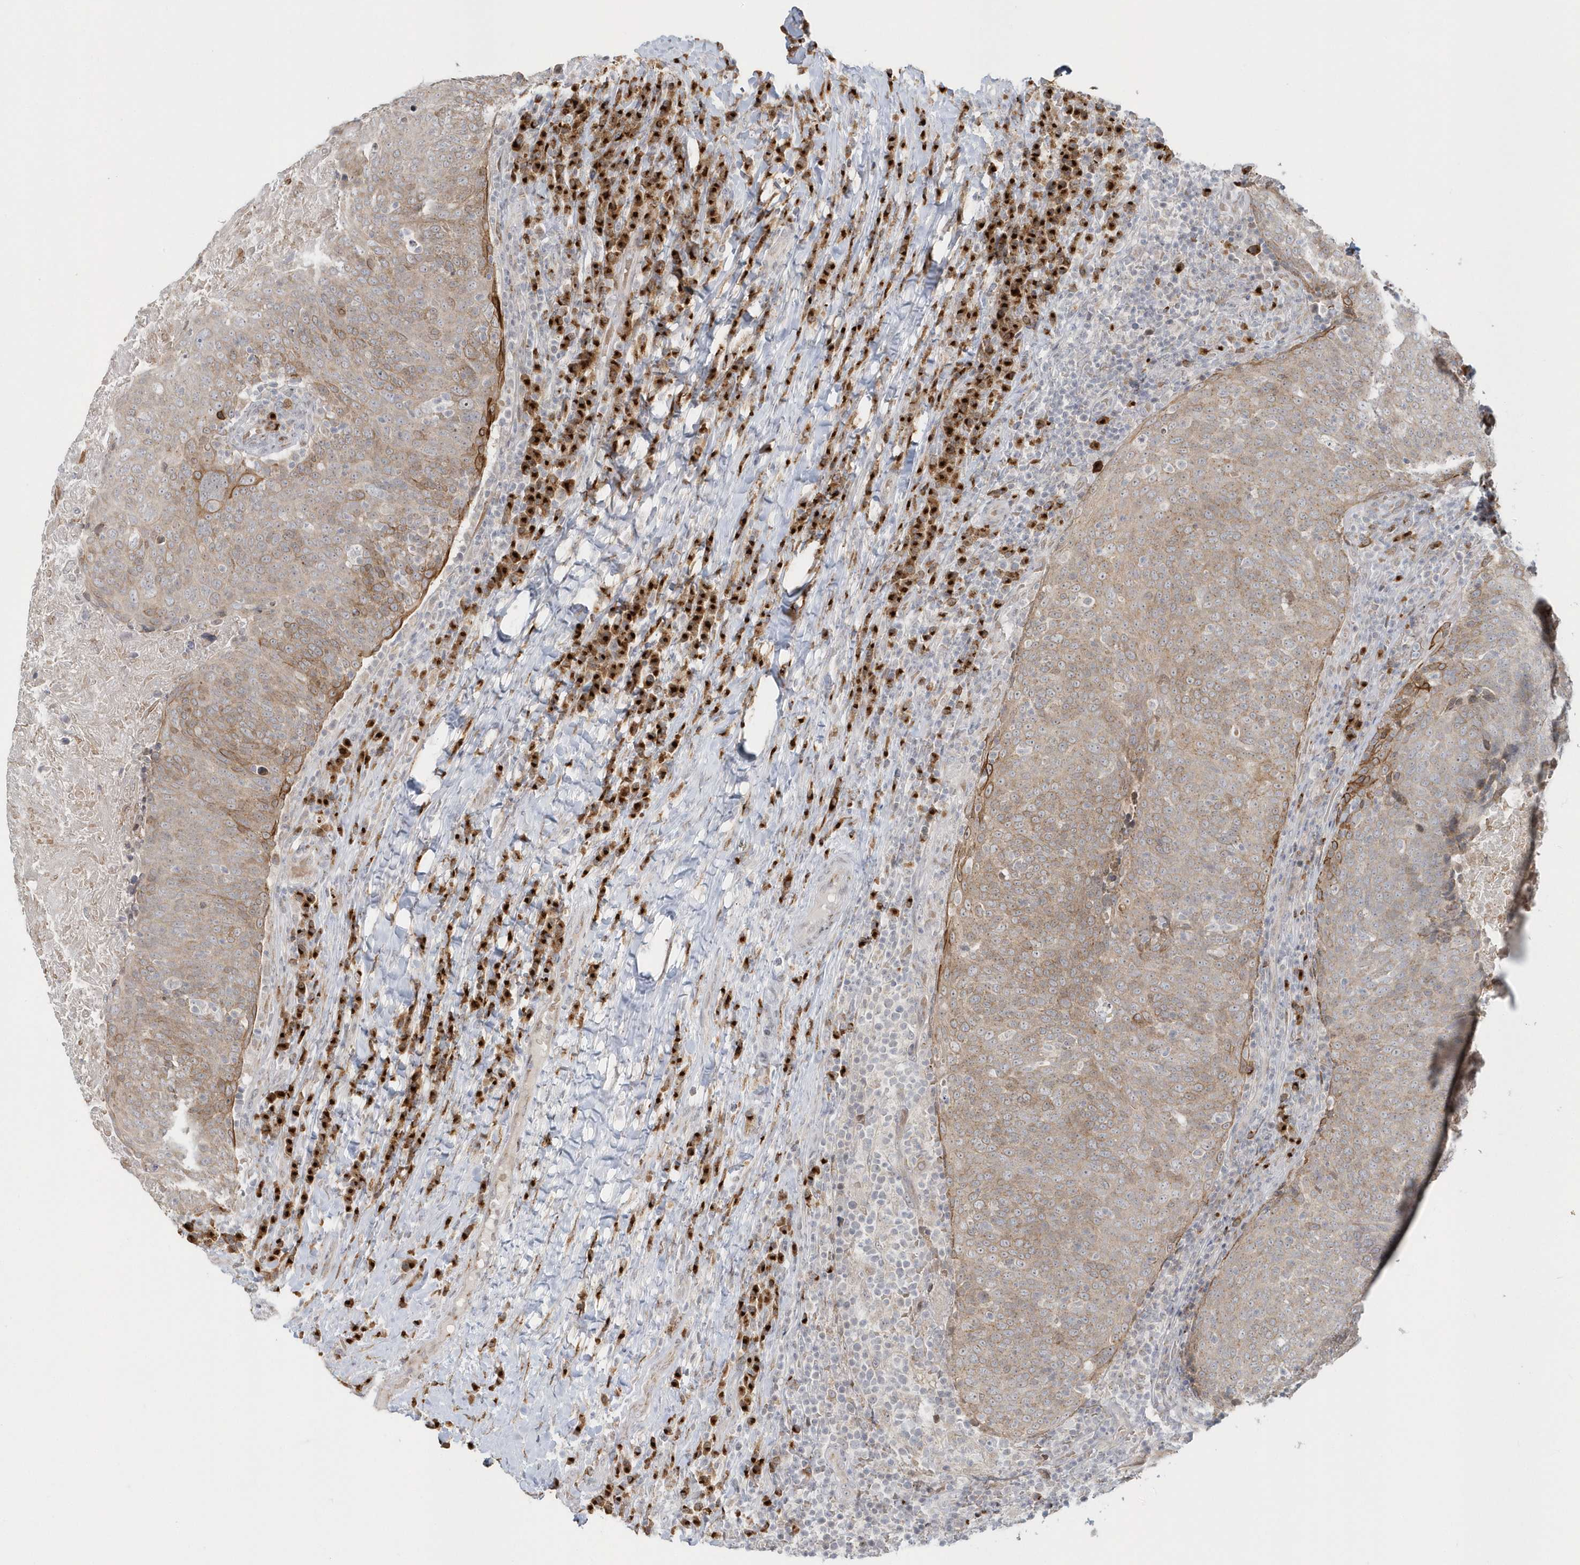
{"staining": {"intensity": "moderate", "quantity": "25%-75%", "location": "cytoplasmic/membranous"}, "tissue": "head and neck cancer", "cell_type": "Tumor cells", "image_type": "cancer", "snomed": [{"axis": "morphology", "description": "Squamous cell carcinoma, NOS"}, {"axis": "morphology", "description": "Squamous cell carcinoma, metastatic, NOS"}, {"axis": "topography", "description": "Lymph node"}, {"axis": "topography", "description": "Head-Neck"}], "caption": "Immunohistochemical staining of human head and neck cancer (metastatic squamous cell carcinoma) shows moderate cytoplasmic/membranous protein positivity in about 25%-75% of tumor cells.", "gene": "DHFR", "patient": {"sex": "male", "age": 62}}